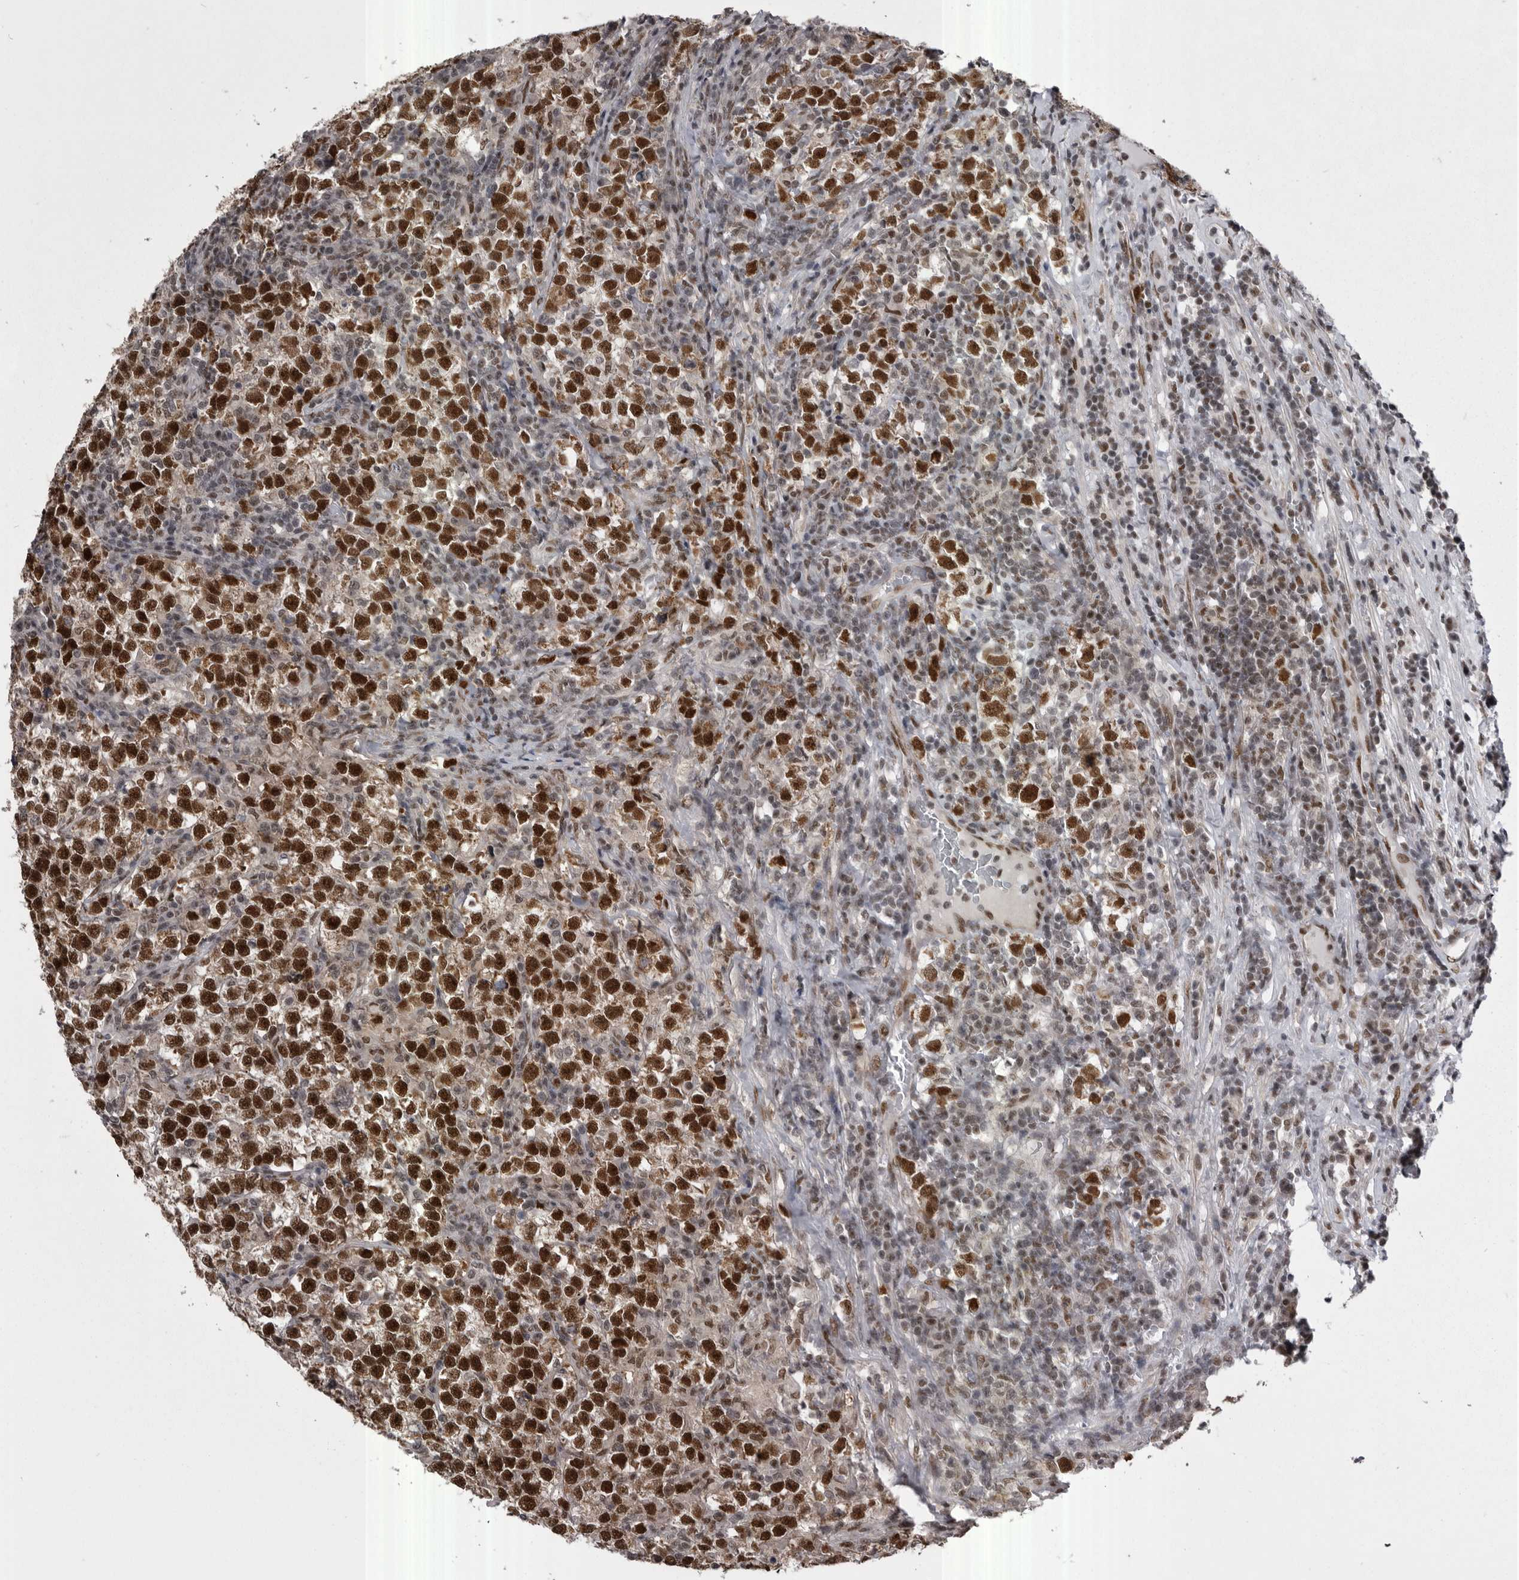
{"staining": {"intensity": "strong", "quantity": ">75%", "location": "nuclear"}, "tissue": "testis cancer", "cell_type": "Tumor cells", "image_type": "cancer", "snomed": [{"axis": "morphology", "description": "Normal tissue, NOS"}, {"axis": "morphology", "description": "Seminoma, NOS"}, {"axis": "topography", "description": "Testis"}], "caption": "A micrograph of seminoma (testis) stained for a protein demonstrates strong nuclear brown staining in tumor cells.", "gene": "MEPCE", "patient": {"sex": "male", "age": 43}}